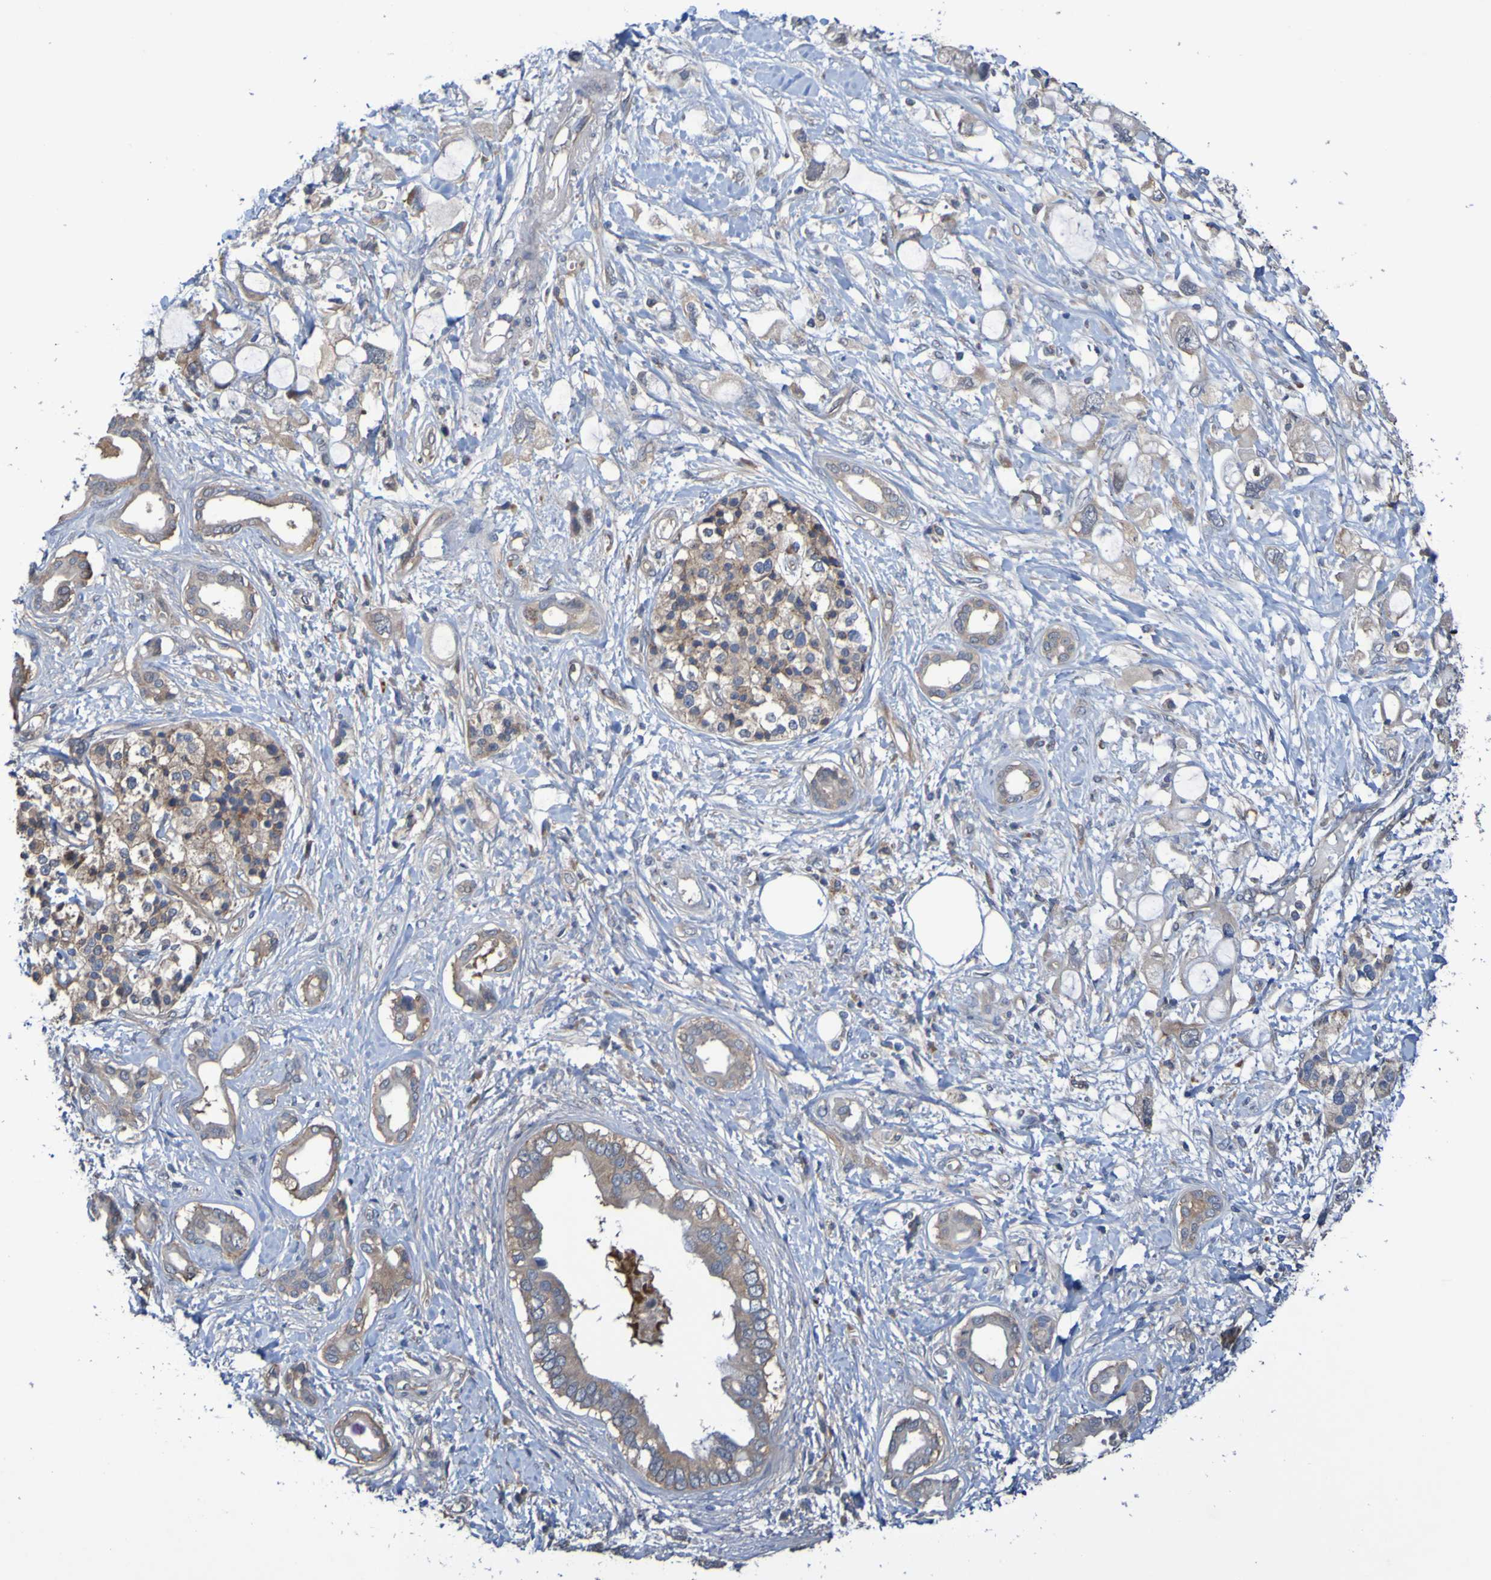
{"staining": {"intensity": "weak", "quantity": ">75%", "location": "cytoplasmic/membranous"}, "tissue": "pancreatic cancer", "cell_type": "Tumor cells", "image_type": "cancer", "snomed": [{"axis": "morphology", "description": "Adenocarcinoma, NOS"}, {"axis": "topography", "description": "Pancreas"}], "caption": "A high-resolution micrograph shows IHC staining of pancreatic cancer, which exhibits weak cytoplasmic/membranous positivity in approximately >75% of tumor cells. The protein is stained brown, and the nuclei are stained in blue (DAB IHC with brightfield microscopy, high magnification).", "gene": "SDK1", "patient": {"sex": "female", "age": 56}}